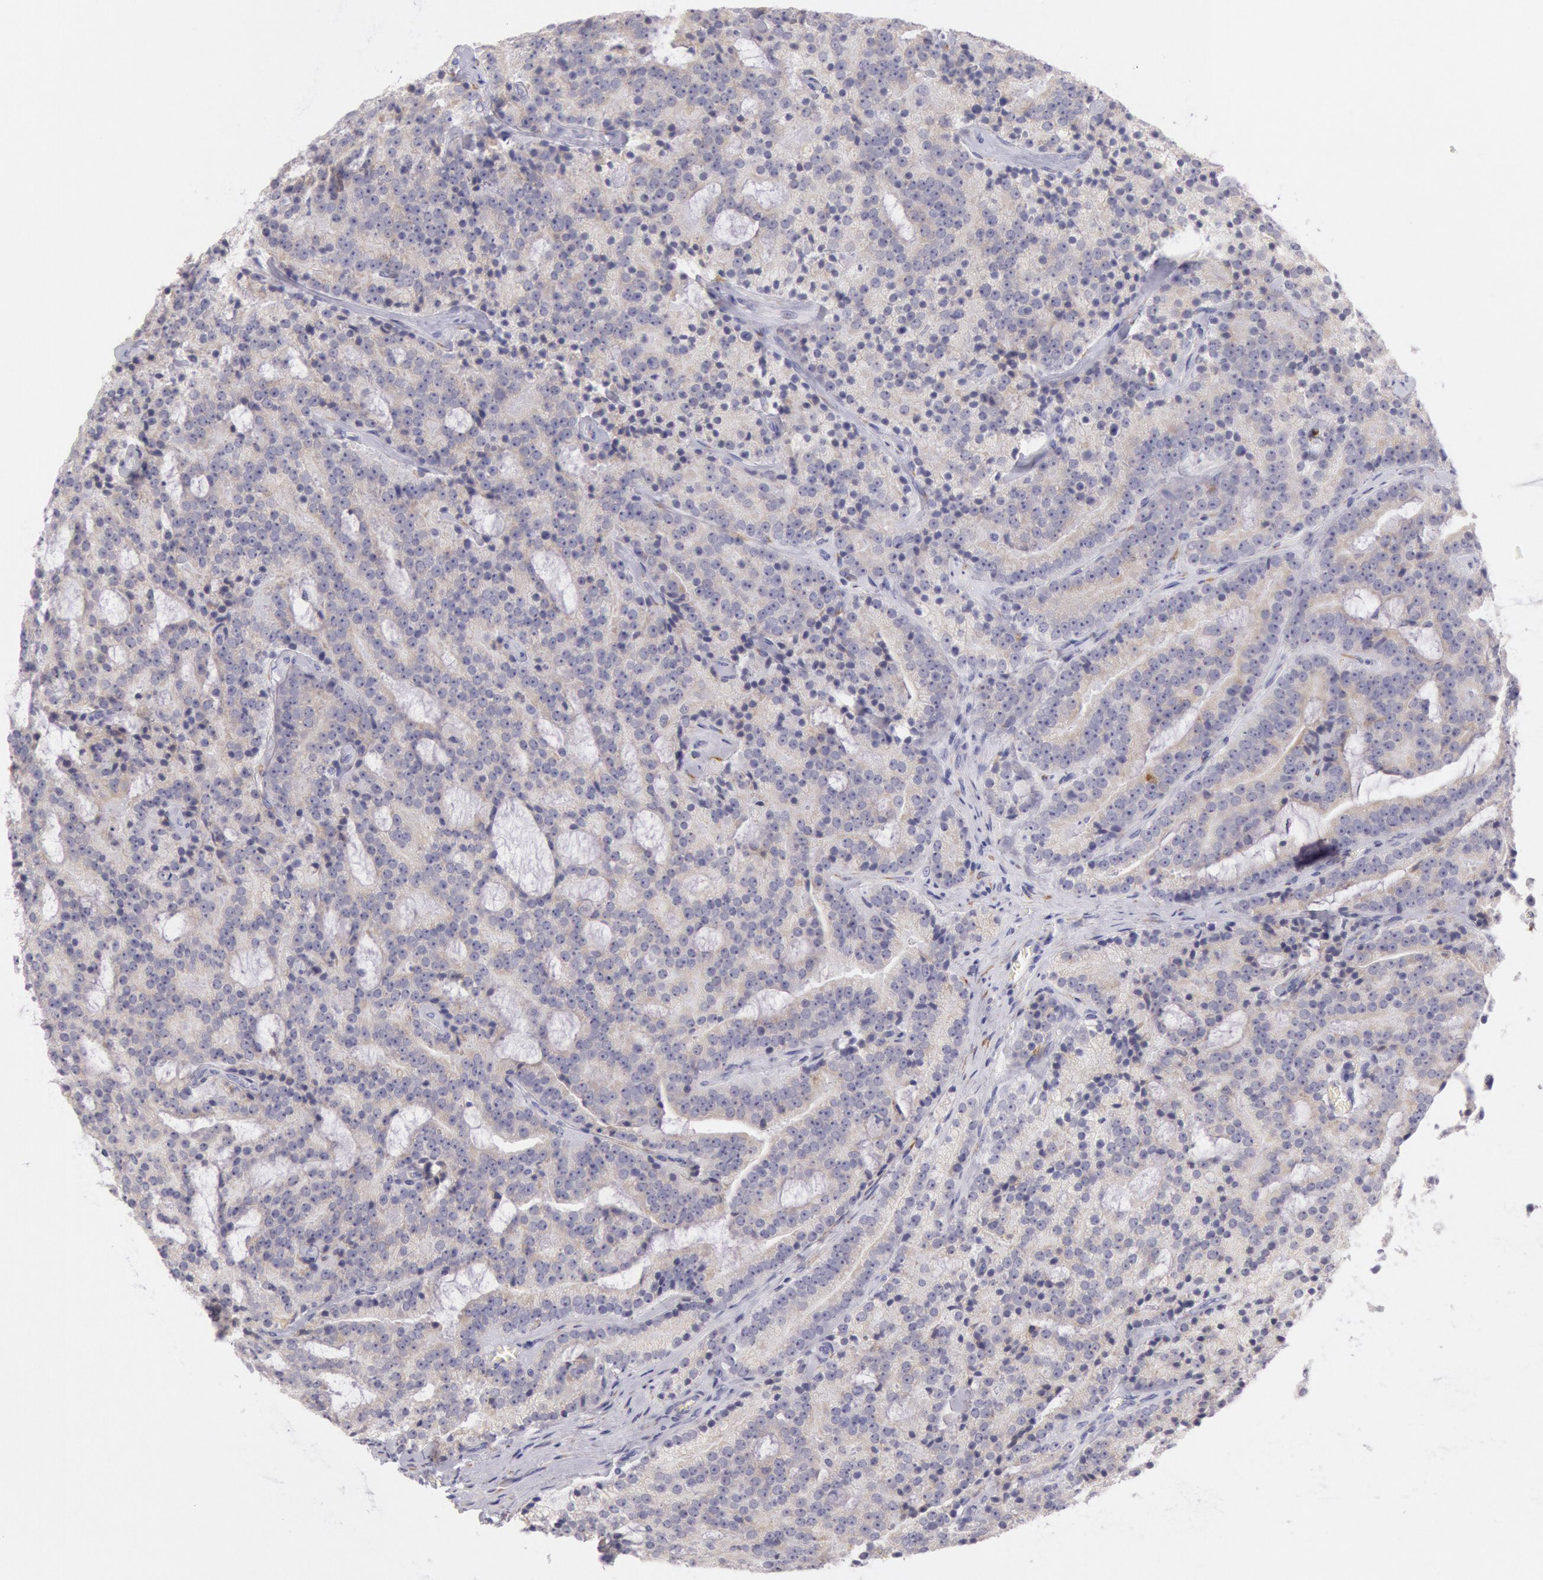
{"staining": {"intensity": "weak", "quantity": "<25%", "location": "cytoplasmic/membranous"}, "tissue": "prostate cancer", "cell_type": "Tumor cells", "image_type": "cancer", "snomed": [{"axis": "morphology", "description": "Adenocarcinoma, Medium grade"}, {"axis": "topography", "description": "Prostate"}], "caption": "The image shows no staining of tumor cells in prostate cancer (adenocarcinoma (medium-grade)). (Stains: DAB immunohistochemistry with hematoxylin counter stain, Microscopy: brightfield microscopy at high magnification).", "gene": "CIDEB", "patient": {"sex": "male", "age": 65}}